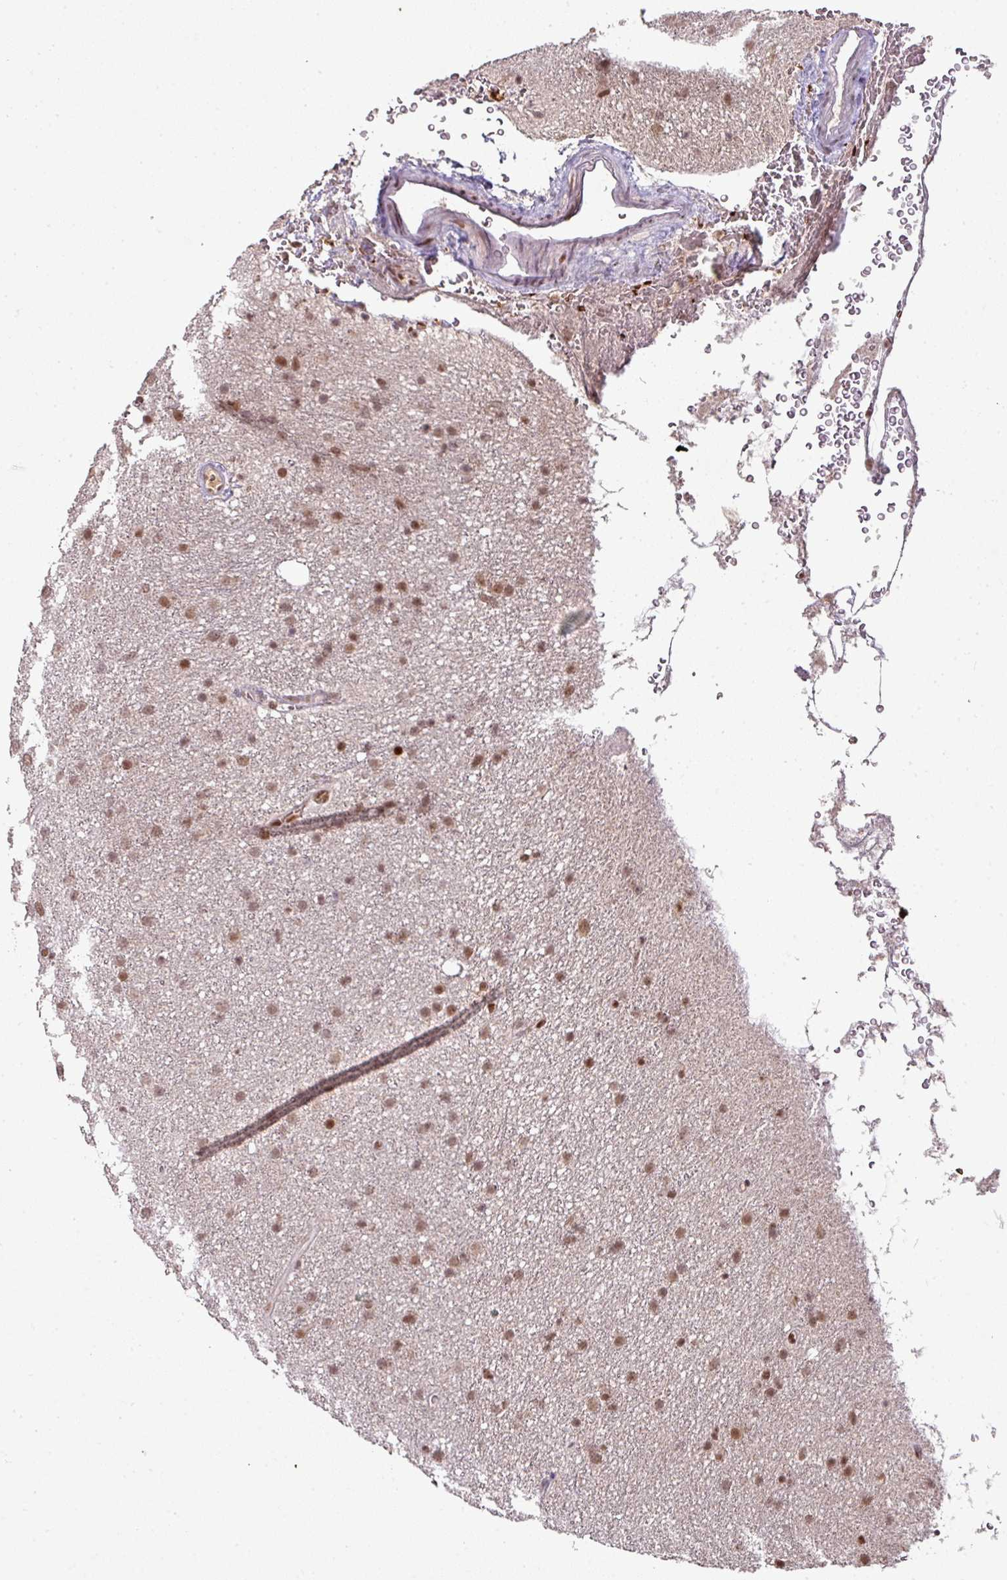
{"staining": {"intensity": "moderate", "quantity": ">75%", "location": "nuclear"}, "tissue": "glioma", "cell_type": "Tumor cells", "image_type": "cancer", "snomed": [{"axis": "morphology", "description": "Glioma, malignant, Low grade"}, {"axis": "topography", "description": "Cerebral cortex"}], "caption": "A photomicrograph of malignant glioma (low-grade) stained for a protein exhibits moderate nuclear brown staining in tumor cells.", "gene": "NEIL1", "patient": {"sex": "female", "age": 39}}